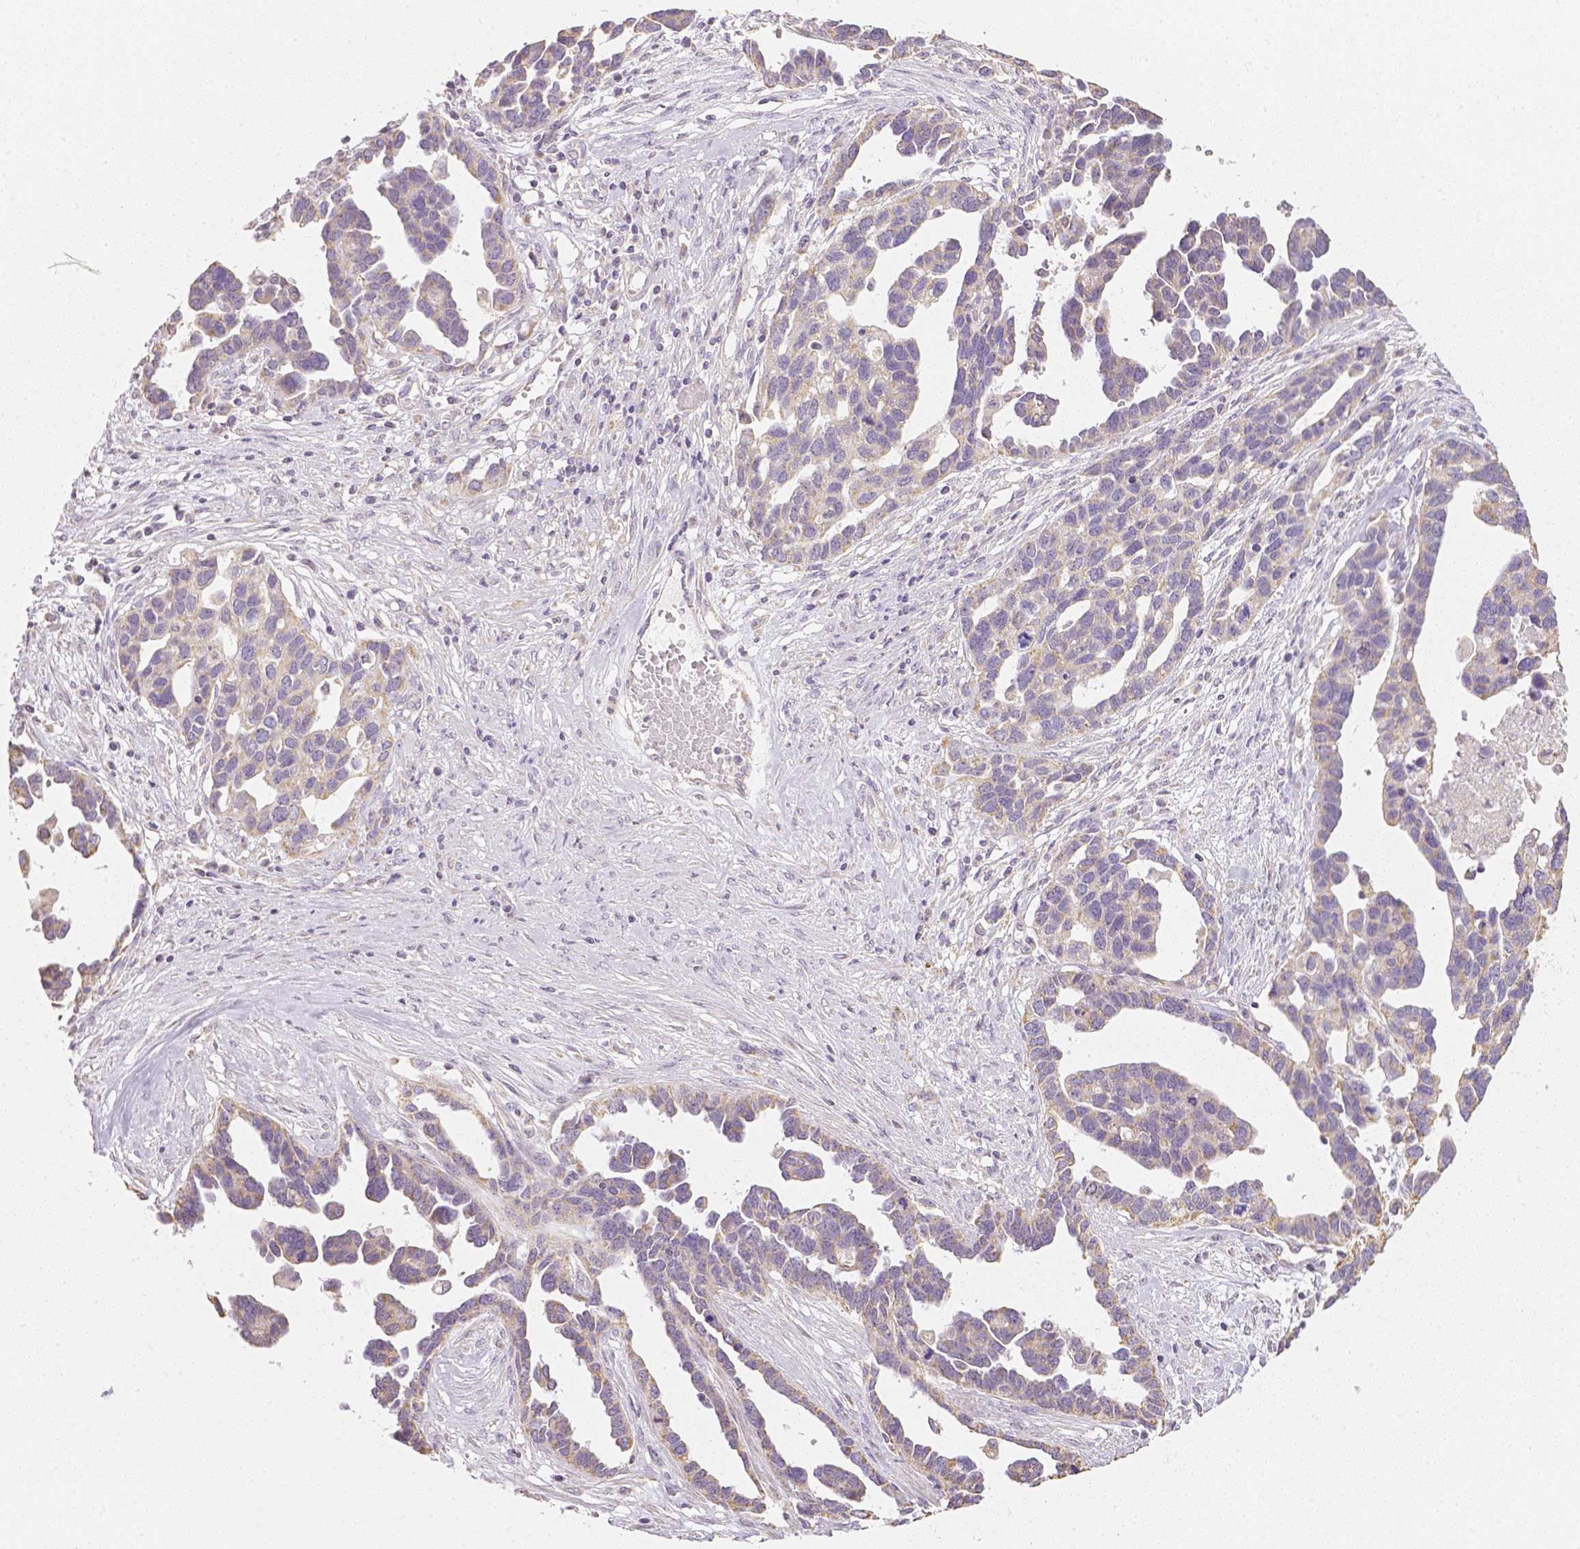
{"staining": {"intensity": "weak", "quantity": ">75%", "location": "cytoplasmic/membranous"}, "tissue": "ovarian cancer", "cell_type": "Tumor cells", "image_type": "cancer", "snomed": [{"axis": "morphology", "description": "Cystadenocarcinoma, serous, NOS"}, {"axis": "topography", "description": "Ovary"}], "caption": "About >75% of tumor cells in ovarian cancer reveal weak cytoplasmic/membranous protein positivity as visualized by brown immunohistochemical staining.", "gene": "NVL", "patient": {"sex": "female", "age": 54}}